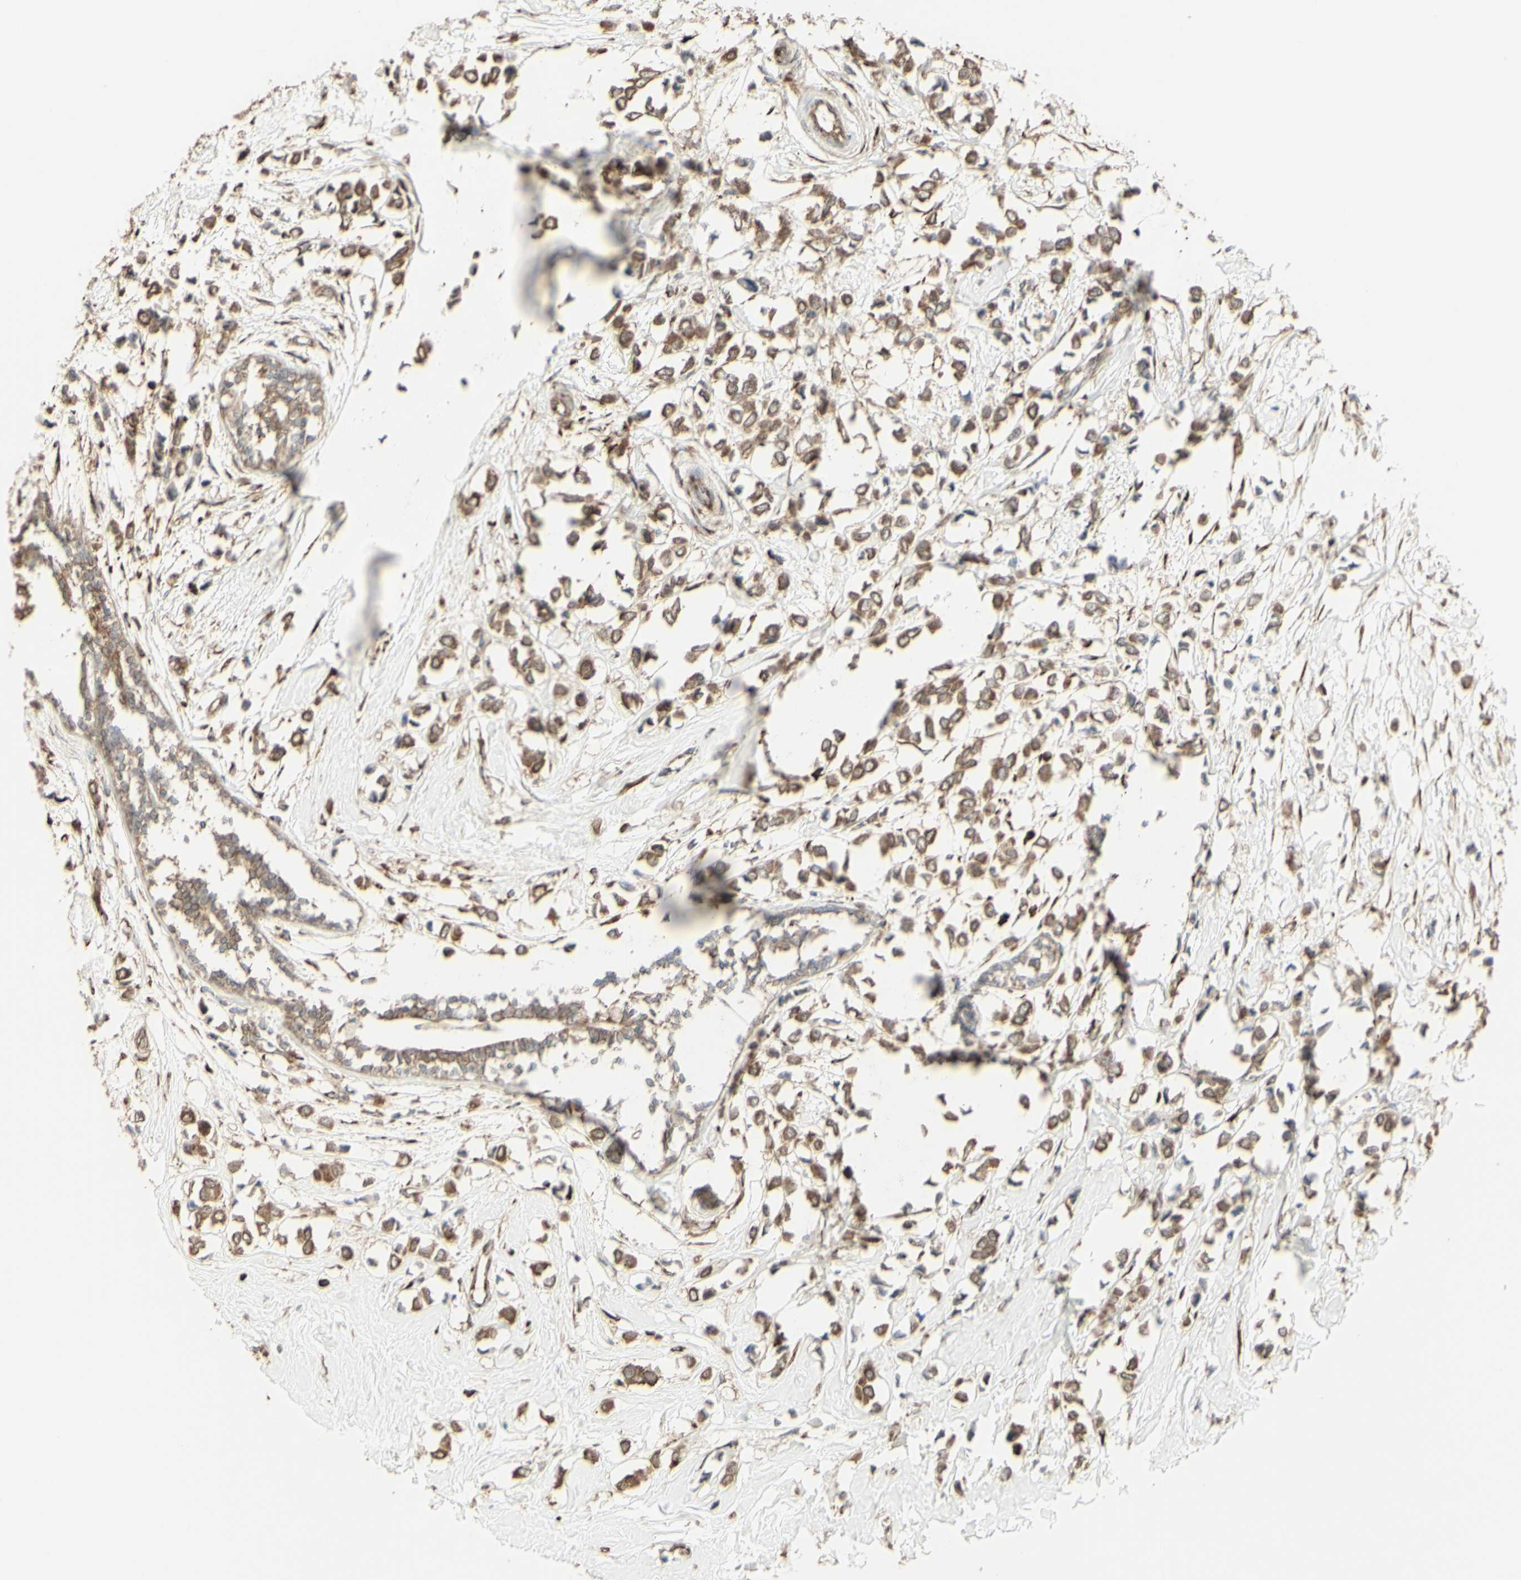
{"staining": {"intensity": "moderate", "quantity": ">75%", "location": "cytoplasmic/membranous"}, "tissue": "breast cancer", "cell_type": "Tumor cells", "image_type": "cancer", "snomed": [{"axis": "morphology", "description": "Lobular carcinoma"}, {"axis": "topography", "description": "Breast"}], "caption": "Protein staining exhibits moderate cytoplasmic/membranous staining in approximately >75% of tumor cells in lobular carcinoma (breast).", "gene": "EEF1B2", "patient": {"sex": "female", "age": 51}}